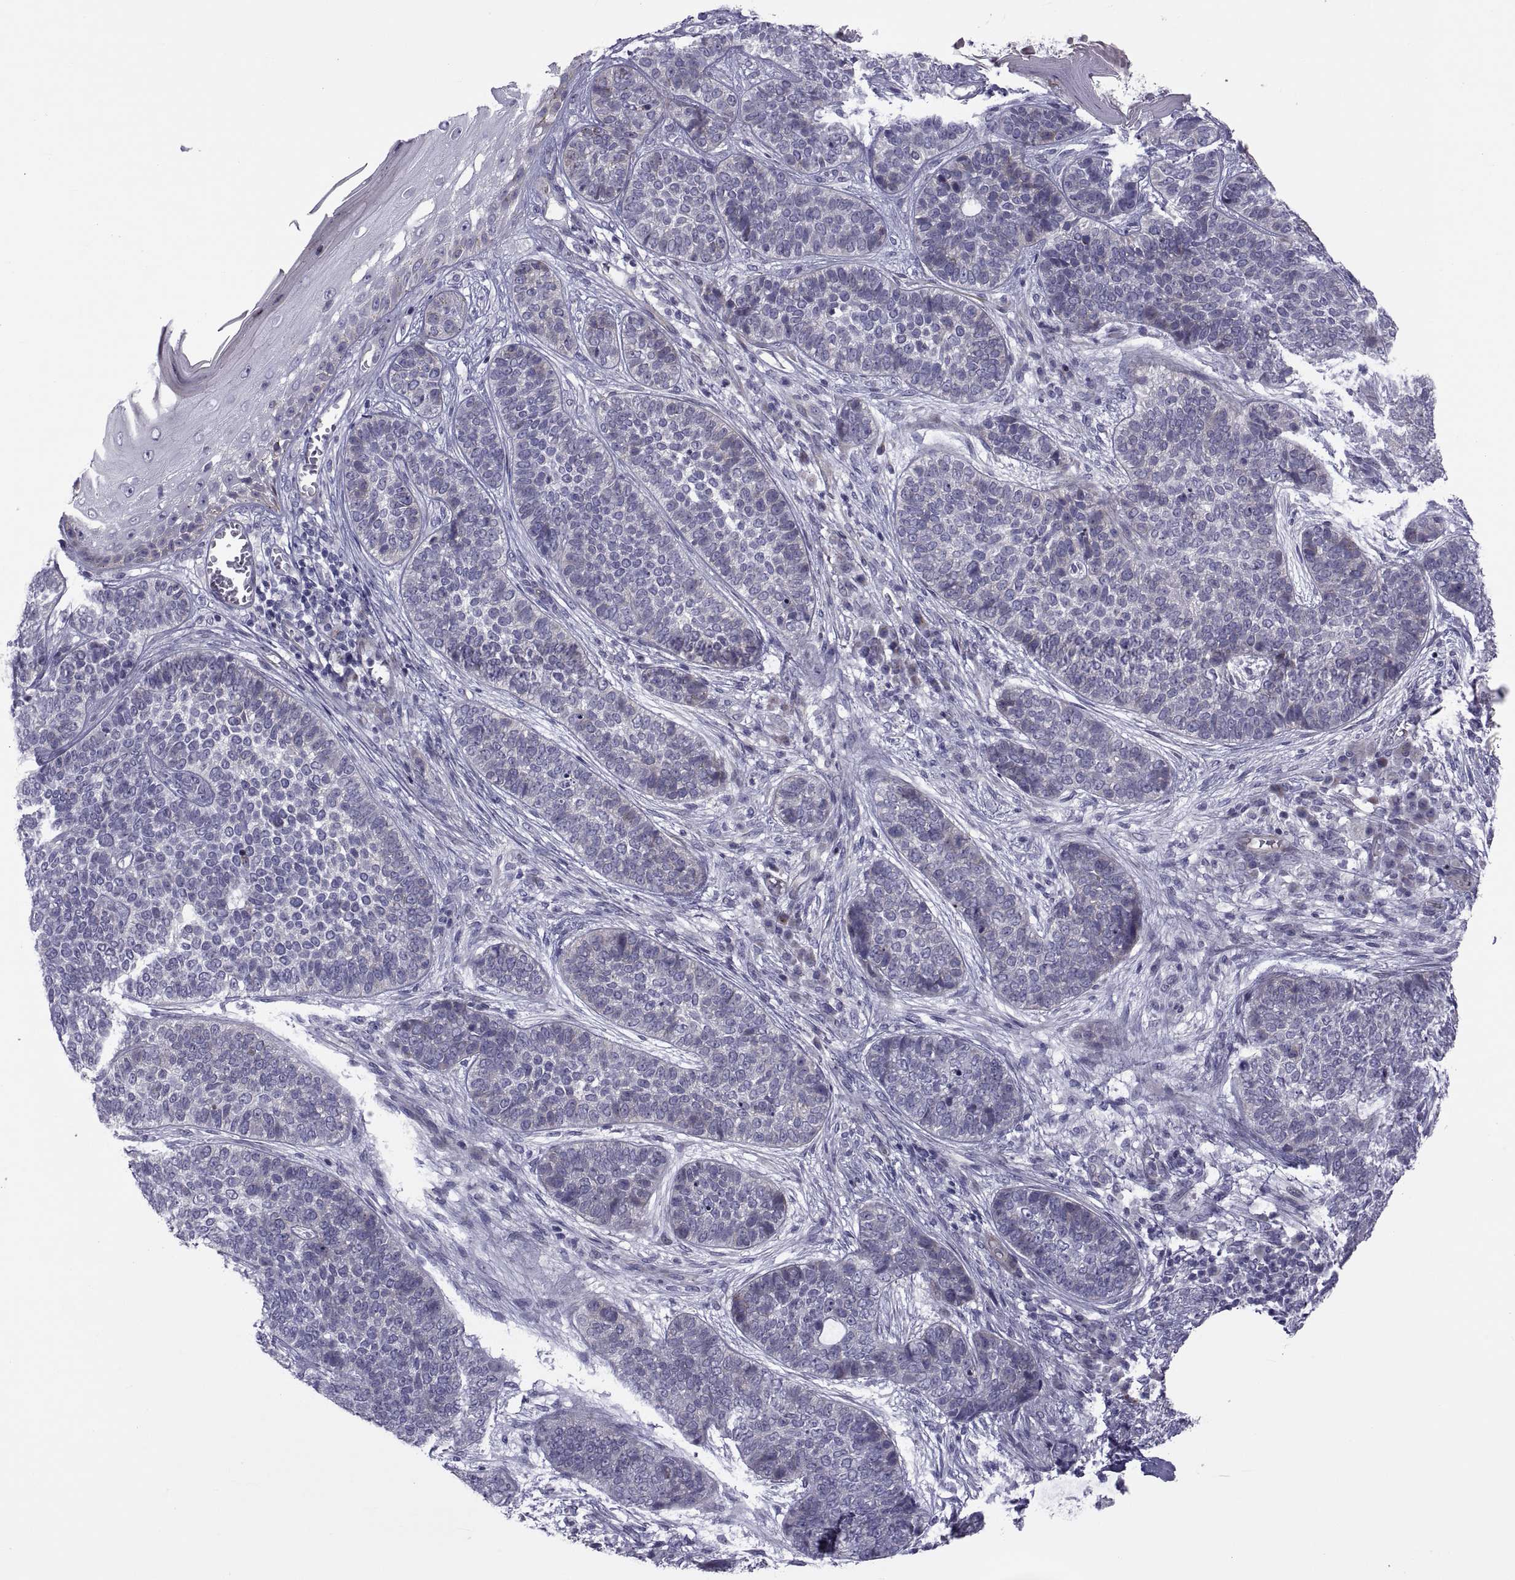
{"staining": {"intensity": "weak", "quantity": "<25%", "location": "cytoplasmic/membranous"}, "tissue": "skin cancer", "cell_type": "Tumor cells", "image_type": "cancer", "snomed": [{"axis": "morphology", "description": "Basal cell carcinoma"}, {"axis": "topography", "description": "Skin"}], "caption": "DAB (3,3'-diaminobenzidine) immunohistochemical staining of skin basal cell carcinoma displays no significant positivity in tumor cells.", "gene": "TMEM158", "patient": {"sex": "female", "age": 69}}